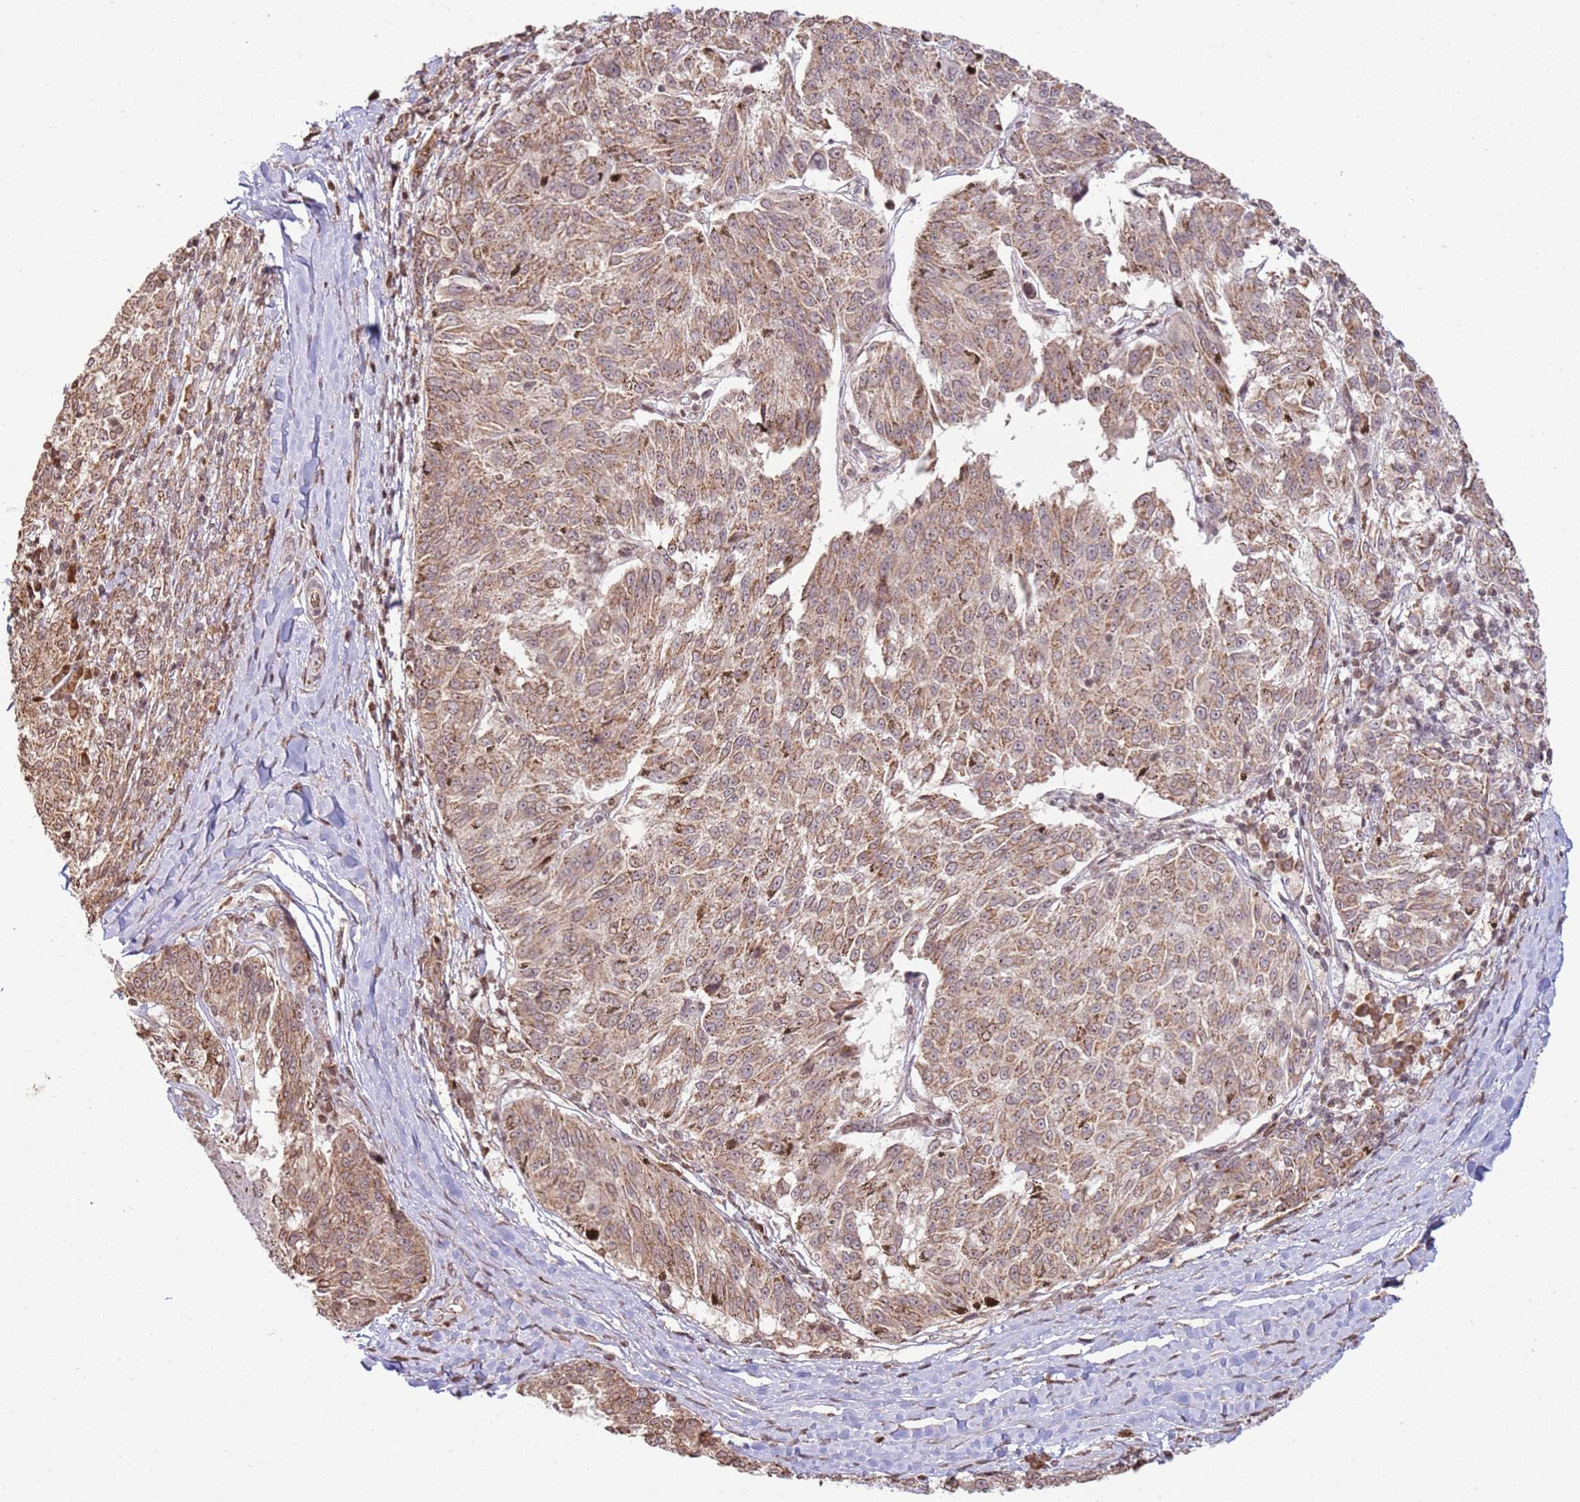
{"staining": {"intensity": "moderate", "quantity": ">75%", "location": "cytoplasmic/membranous"}, "tissue": "melanoma", "cell_type": "Tumor cells", "image_type": "cancer", "snomed": [{"axis": "morphology", "description": "Malignant melanoma, NOS"}, {"axis": "topography", "description": "Skin"}], "caption": "The photomicrograph exhibits immunohistochemical staining of malignant melanoma. There is moderate cytoplasmic/membranous staining is identified in about >75% of tumor cells. (DAB (3,3'-diaminobenzidine) IHC, brown staining for protein, blue staining for nuclei).", "gene": "SCAF1", "patient": {"sex": "female", "age": 72}}